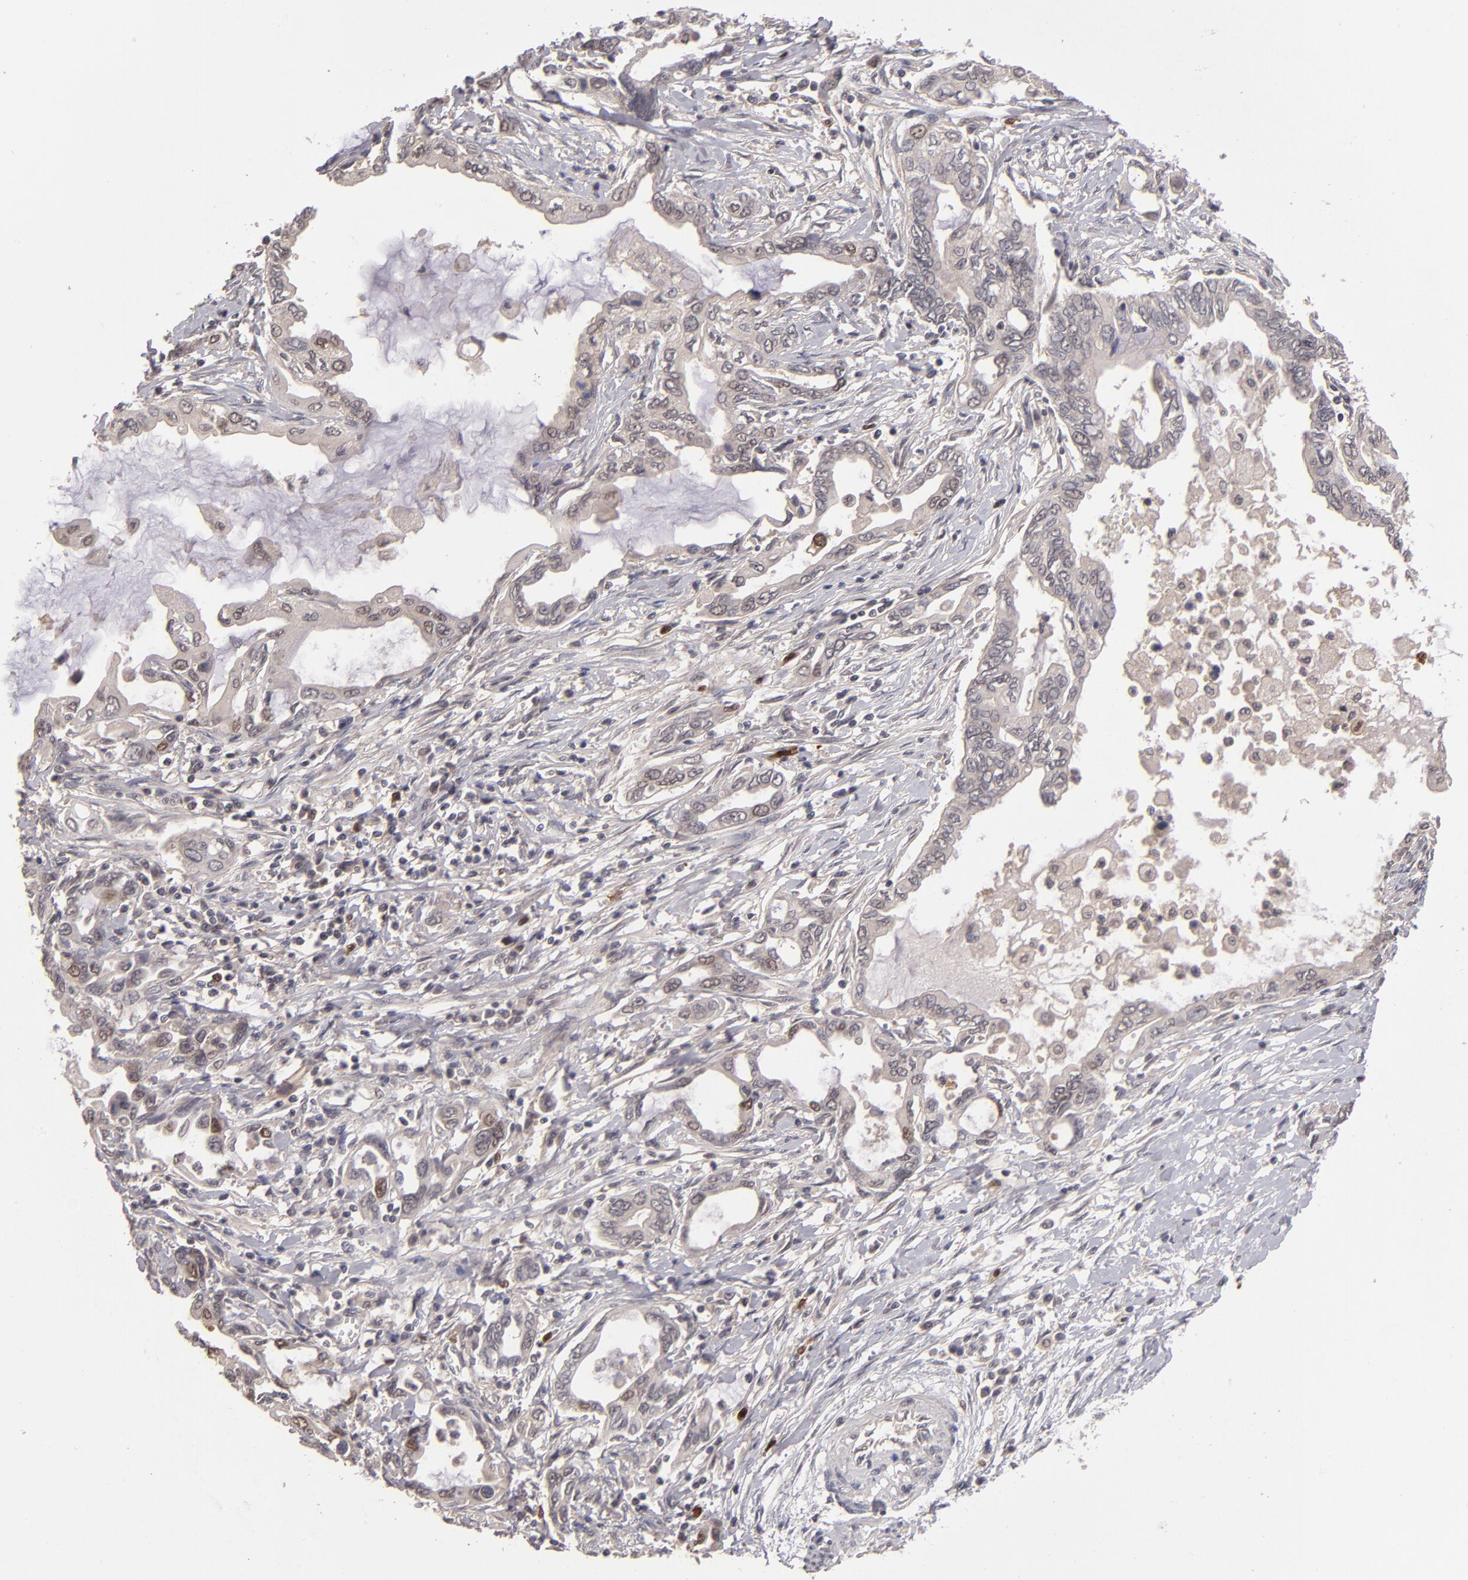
{"staining": {"intensity": "moderate", "quantity": "25%-75%", "location": "cytoplasmic/membranous,nuclear"}, "tissue": "pancreatic cancer", "cell_type": "Tumor cells", "image_type": "cancer", "snomed": [{"axis": "morphology", "description": "Adenocarcinoma, NOS"}, {"axis": "topography", "description": "Pancreas"}], "caption": "Immunohistochemical staining of pancreatic cancer (adenocarcinoma) demonstrates medium levels of moderate cytoplasmic/membranous and nuclear positivity in approximately 25%-75% of tumor cells.", "gene": "TYMS", "patient": {"sex": "female", "age": 57}}